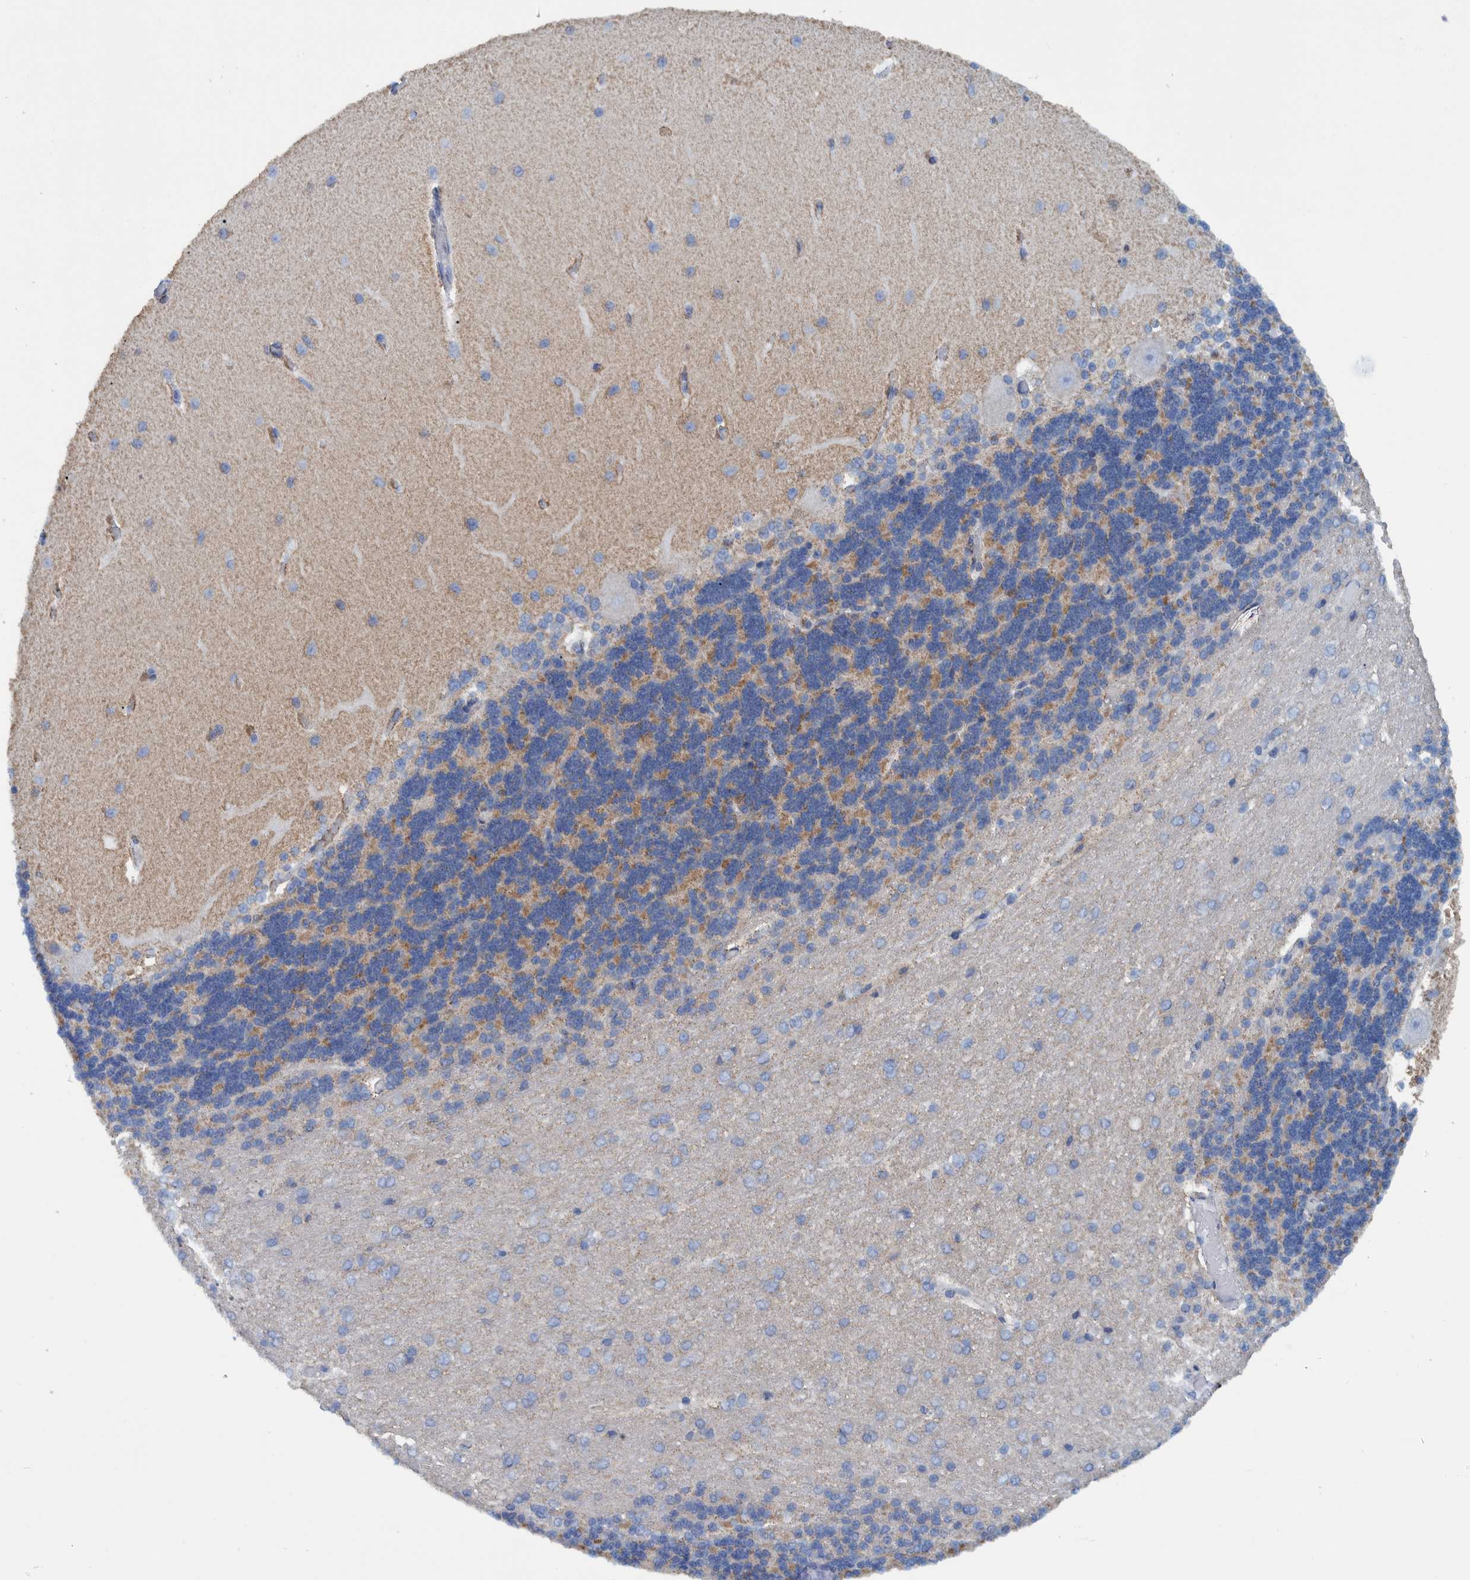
{"staining": {"intensity": "moderate", "quantity": "25%-75%", "location": "cytoplasmic/membranous"}, "tissue": "cerebellum", "cell_type": "Cells in granular layer", "image_type": "normal", "snomed": [{"axis": "morphology", "description": "Normal tissue, NOS"}, {"axis": "topography", "description": "Cerebellum"}], "caption": "High-power microscopy captured an immunohistochemistry photomicrograph of unremarkable cerebellum, revealing moderate cytoplasmic/membranous positivity in approximately 25%-75% of cells in granular layer.", "gene": "BZW2", "patient": {"sex": "female", "age": 54}}